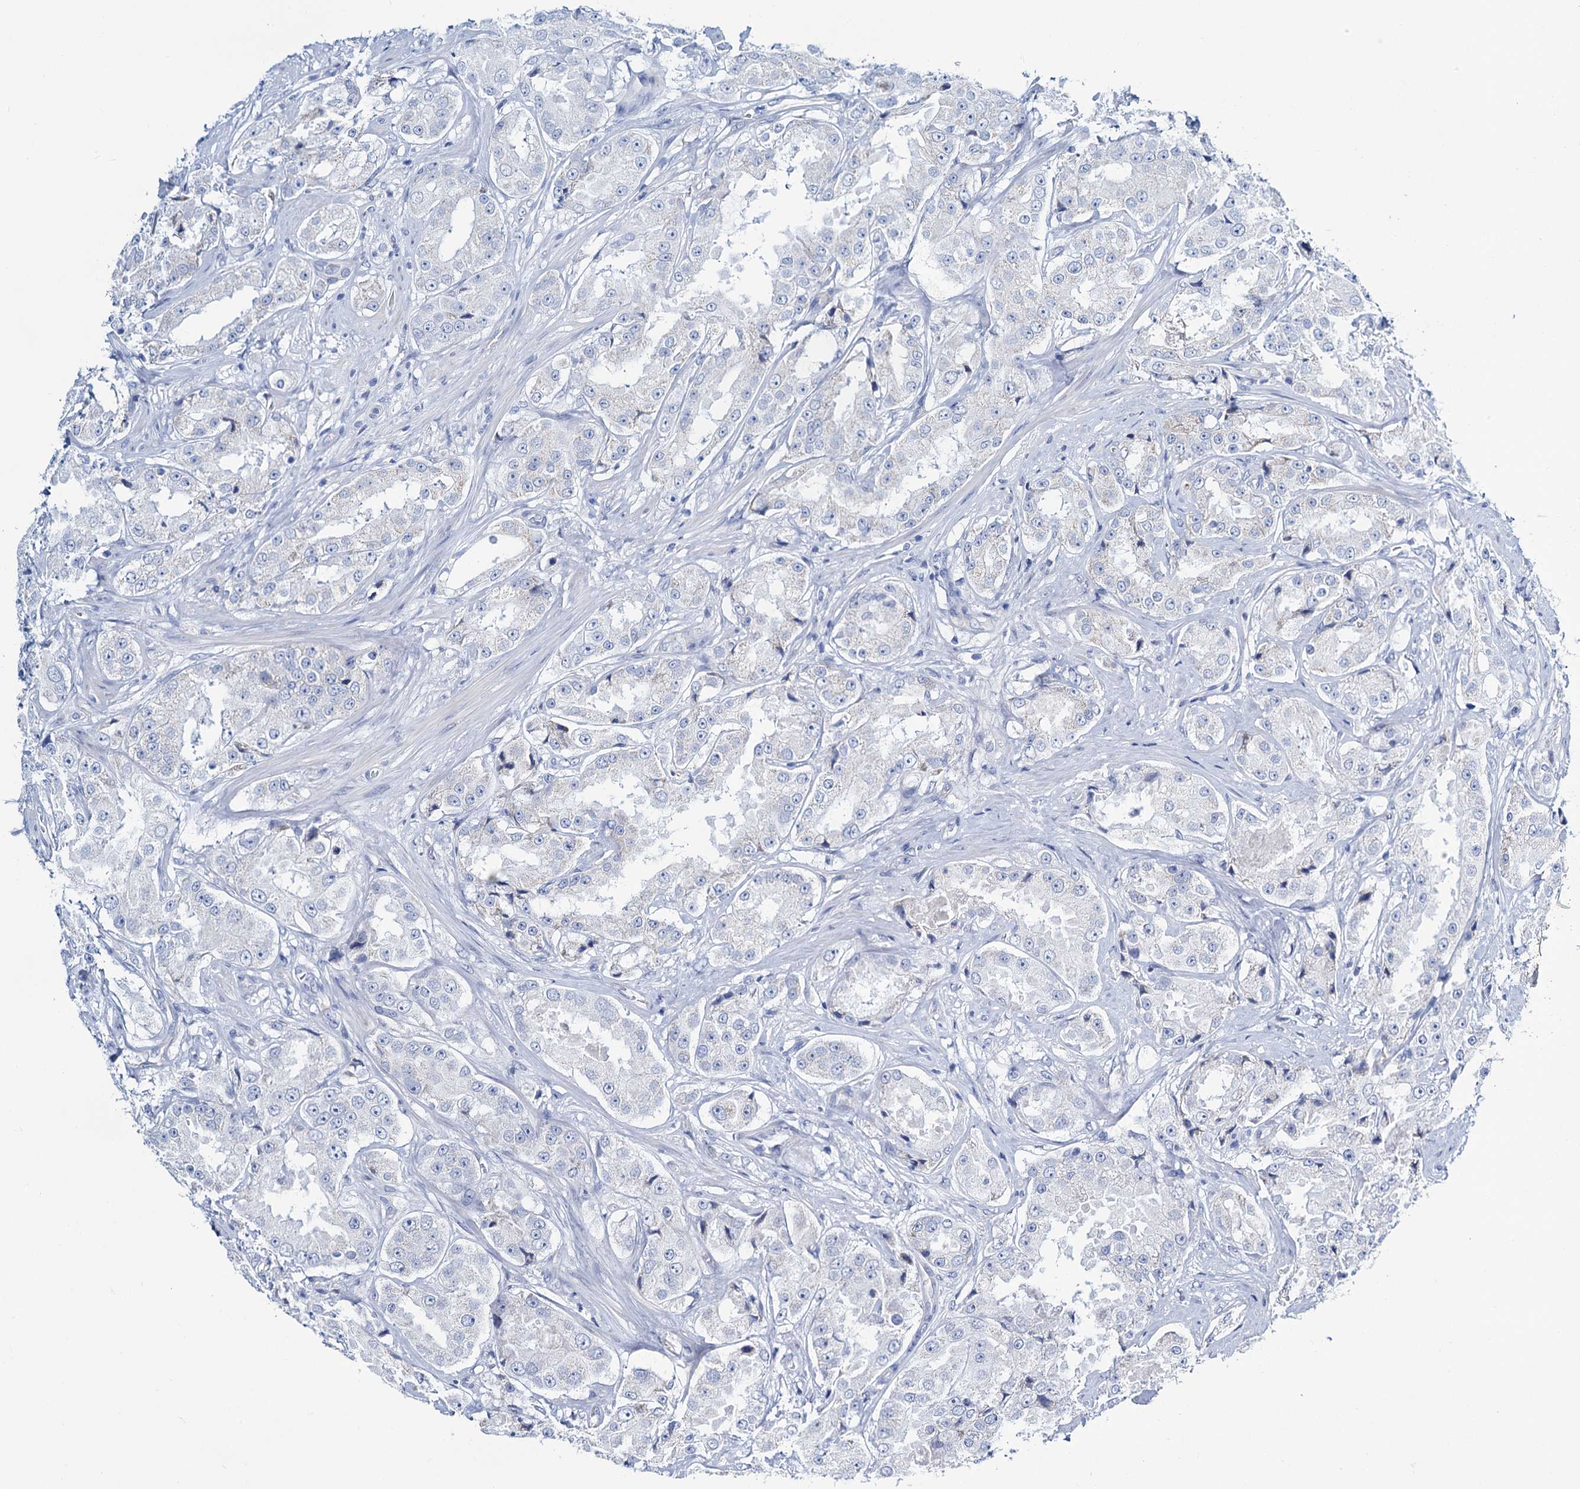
{"staining": {"intensity": "negative", "quantity": "none", "location": "none"}, "tissue": "prostate cancer", "cell_type": "Tumor cells", "image_type": "cancer", "snomed": [{"axis": "morphology", "description": "Adenocarcinoma, High grade"}, {"axis": "topography", "description": "Prostate"}], "caption": "High-grade adenocarcinoma (prostate) was stained to show a protein in brown. There is no significant positivity in tumor cells. (Brightfield microscopy of DAB immunohistochemistry (IHC) at high magnification).", "gene": "SLC1A3", "patient": {"sex": "male", "age": 73}}